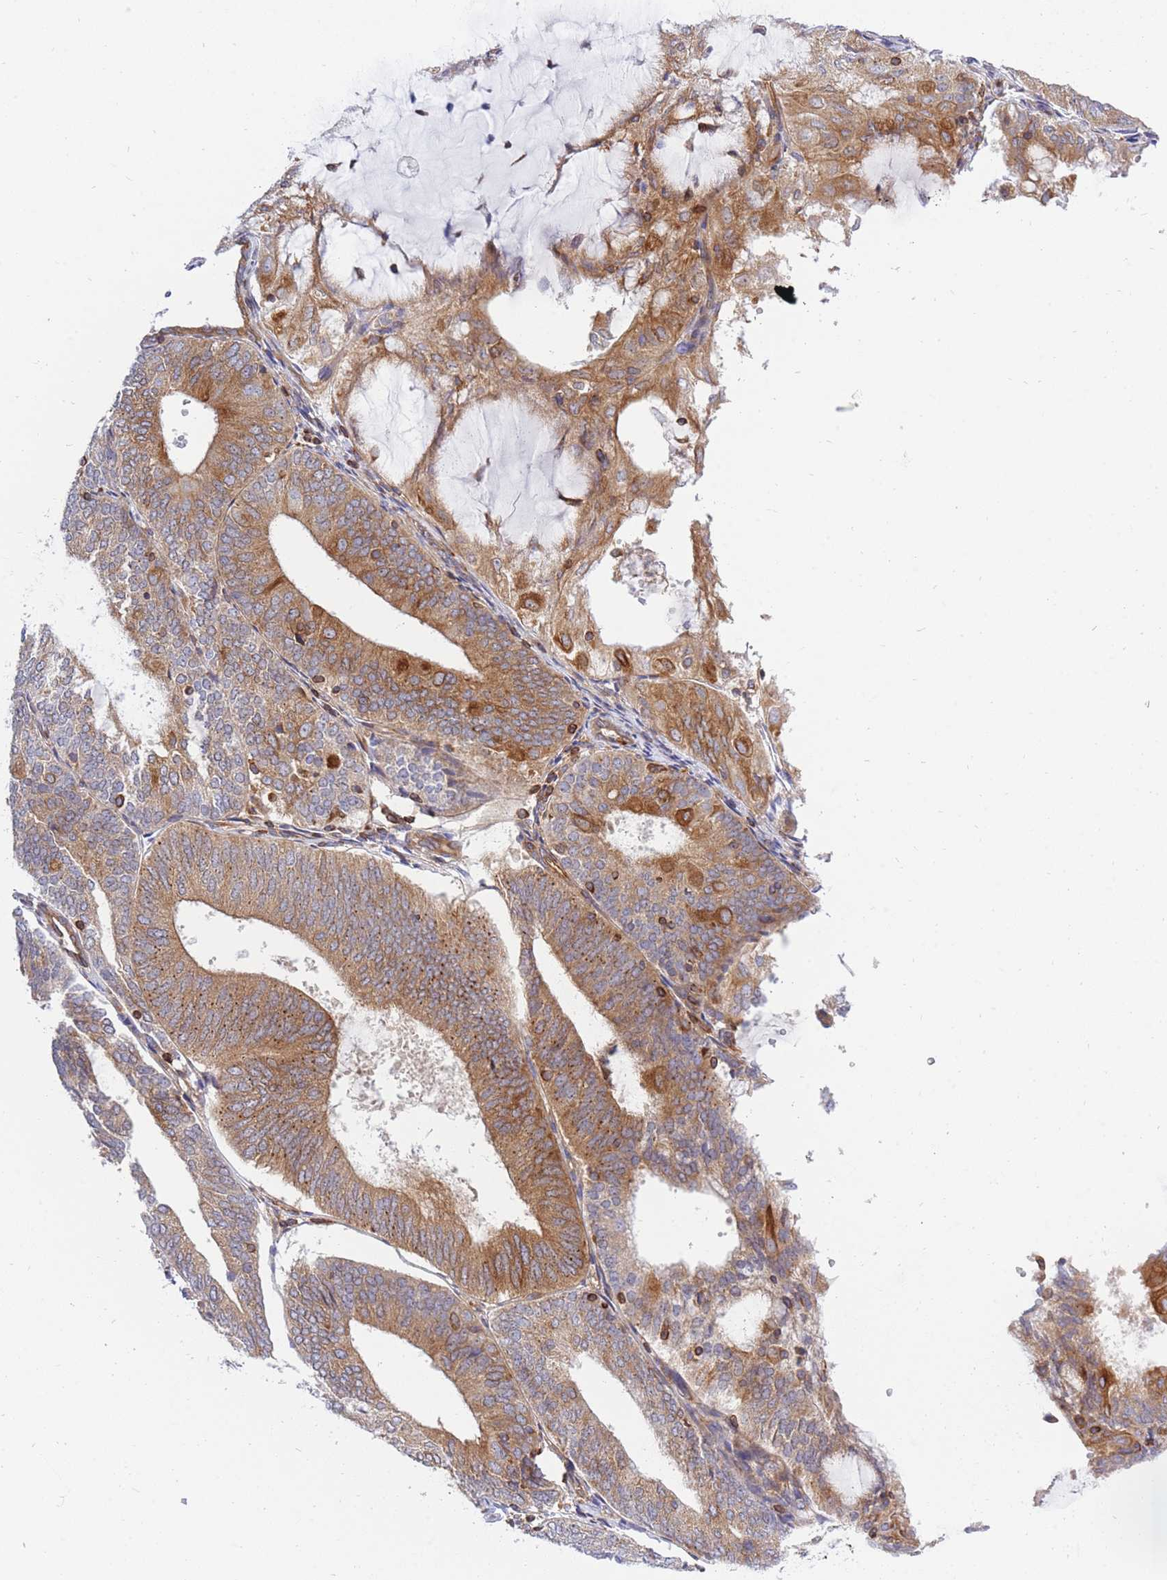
{"staining": {"intensity": "moderate", "quantity": ">75%", "location": "cytoplasmic/membranous"}, "tissue": "endometrial cancer", "cell_type": "Tumor cells", "image_type": "cancer", "snomed": [{"axis": "morphology", "description": "Adenocarcinoma, NOS"}, {"axis": "topography", "description": "Endometrium"}], "caption": "This micrograph exhibits IHC staining of human endometrial adenocarcinoma, with medium moderate cytoplasmic/membranous positivity in approximately >75% of tumor cells.", "gene": "REM1", "patient": {"sex": "female", "age": 81}}